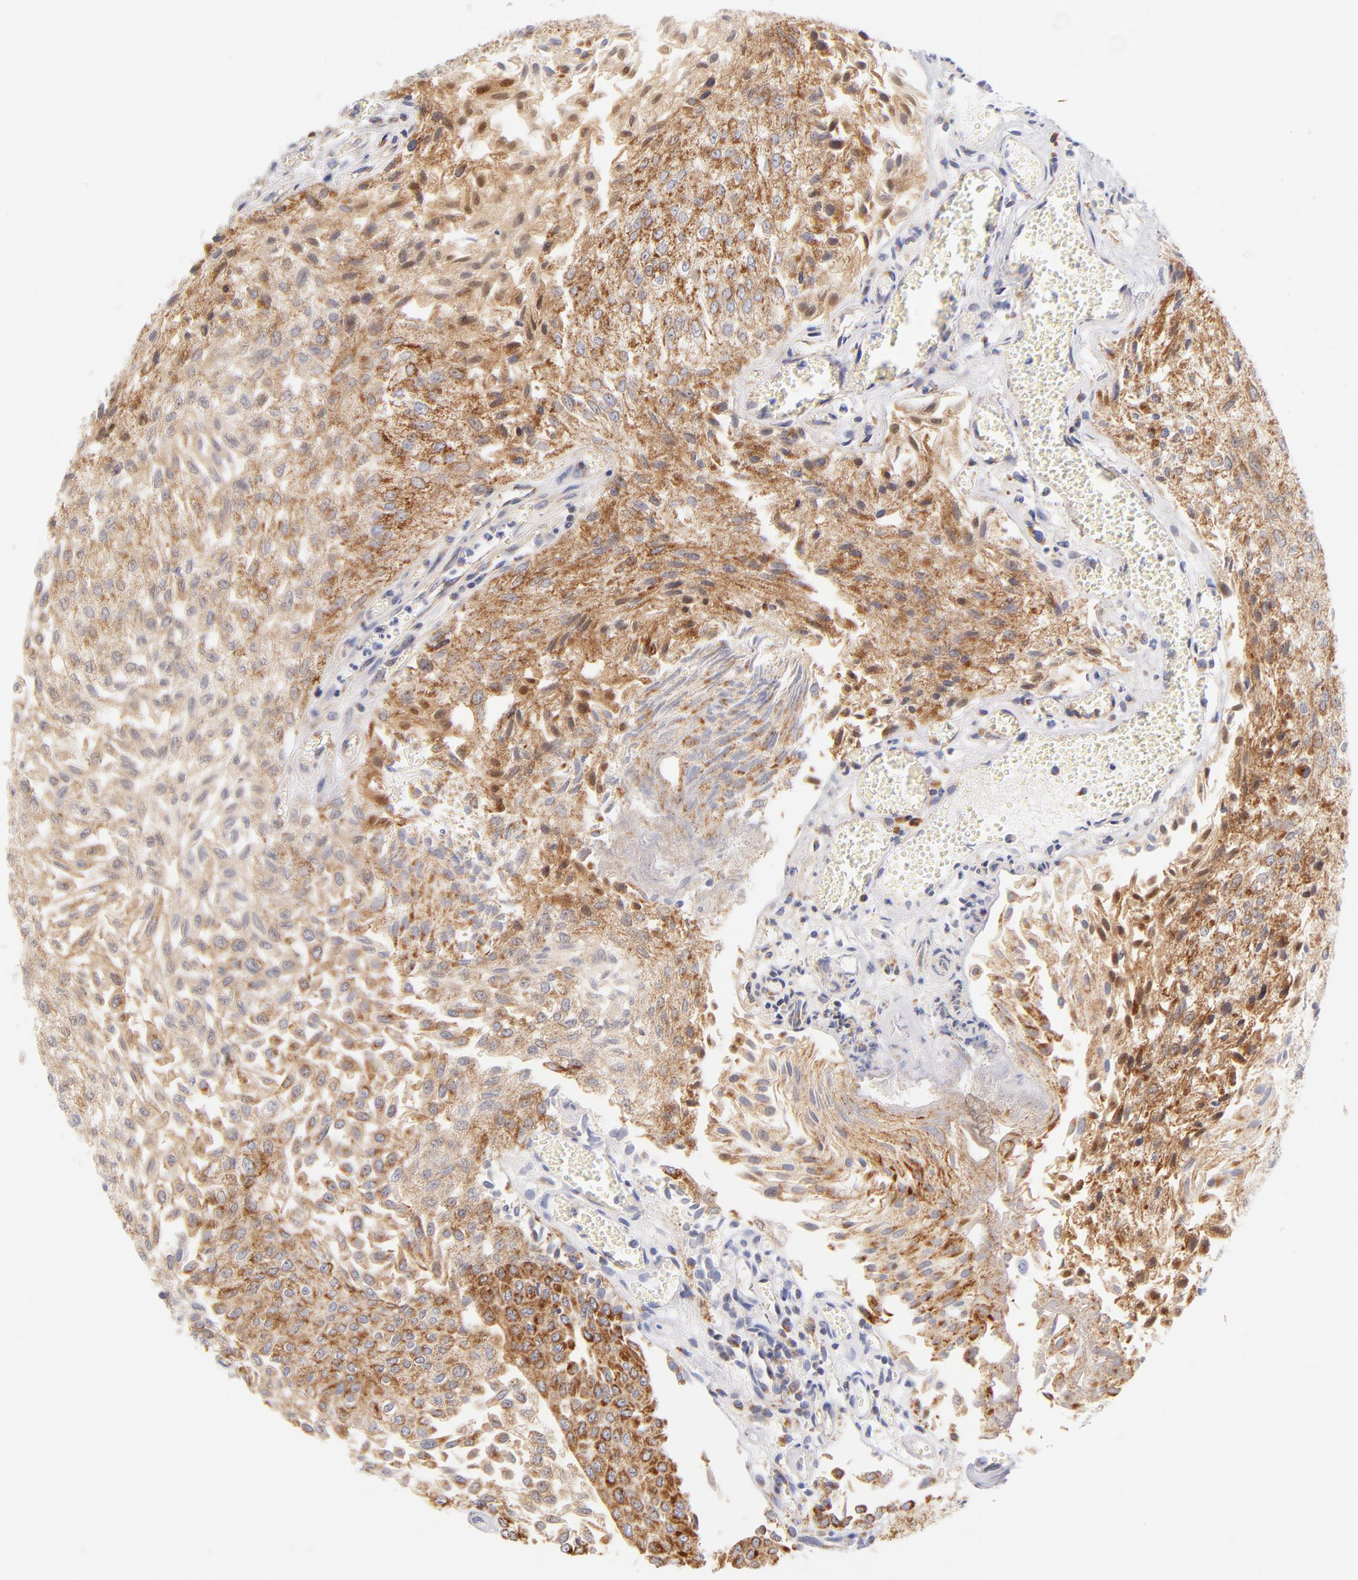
{"staining": {"intensity": "moderate", "quantity": ">75%", "location": "cytoplasmic/membranous"}, "tissue": "urothelial cancer", "cell_type": "Tumor cells", "image_type": "cancer", "snomed": [{"axis": "morphology", "description": "Urothelial carcinoma, Low grade"}, {"axis": "topography", "description": "Urinary bladder"}], "caption": "A high-resolution micrograph shows IHC staining of urothelial carcinoma (low-grade), which demonstrates moderate cytoplasmic/membranous expression in approximately >75% of tumor cells. The staining is performed using DAB (3,3'-diaminobenzidine) brown chromogen to label protein expression. The nuclei are counter-stained blue using hematoxylin.", "gene": "AIFM1", "patient": {"sex": "male", "age": 86}}